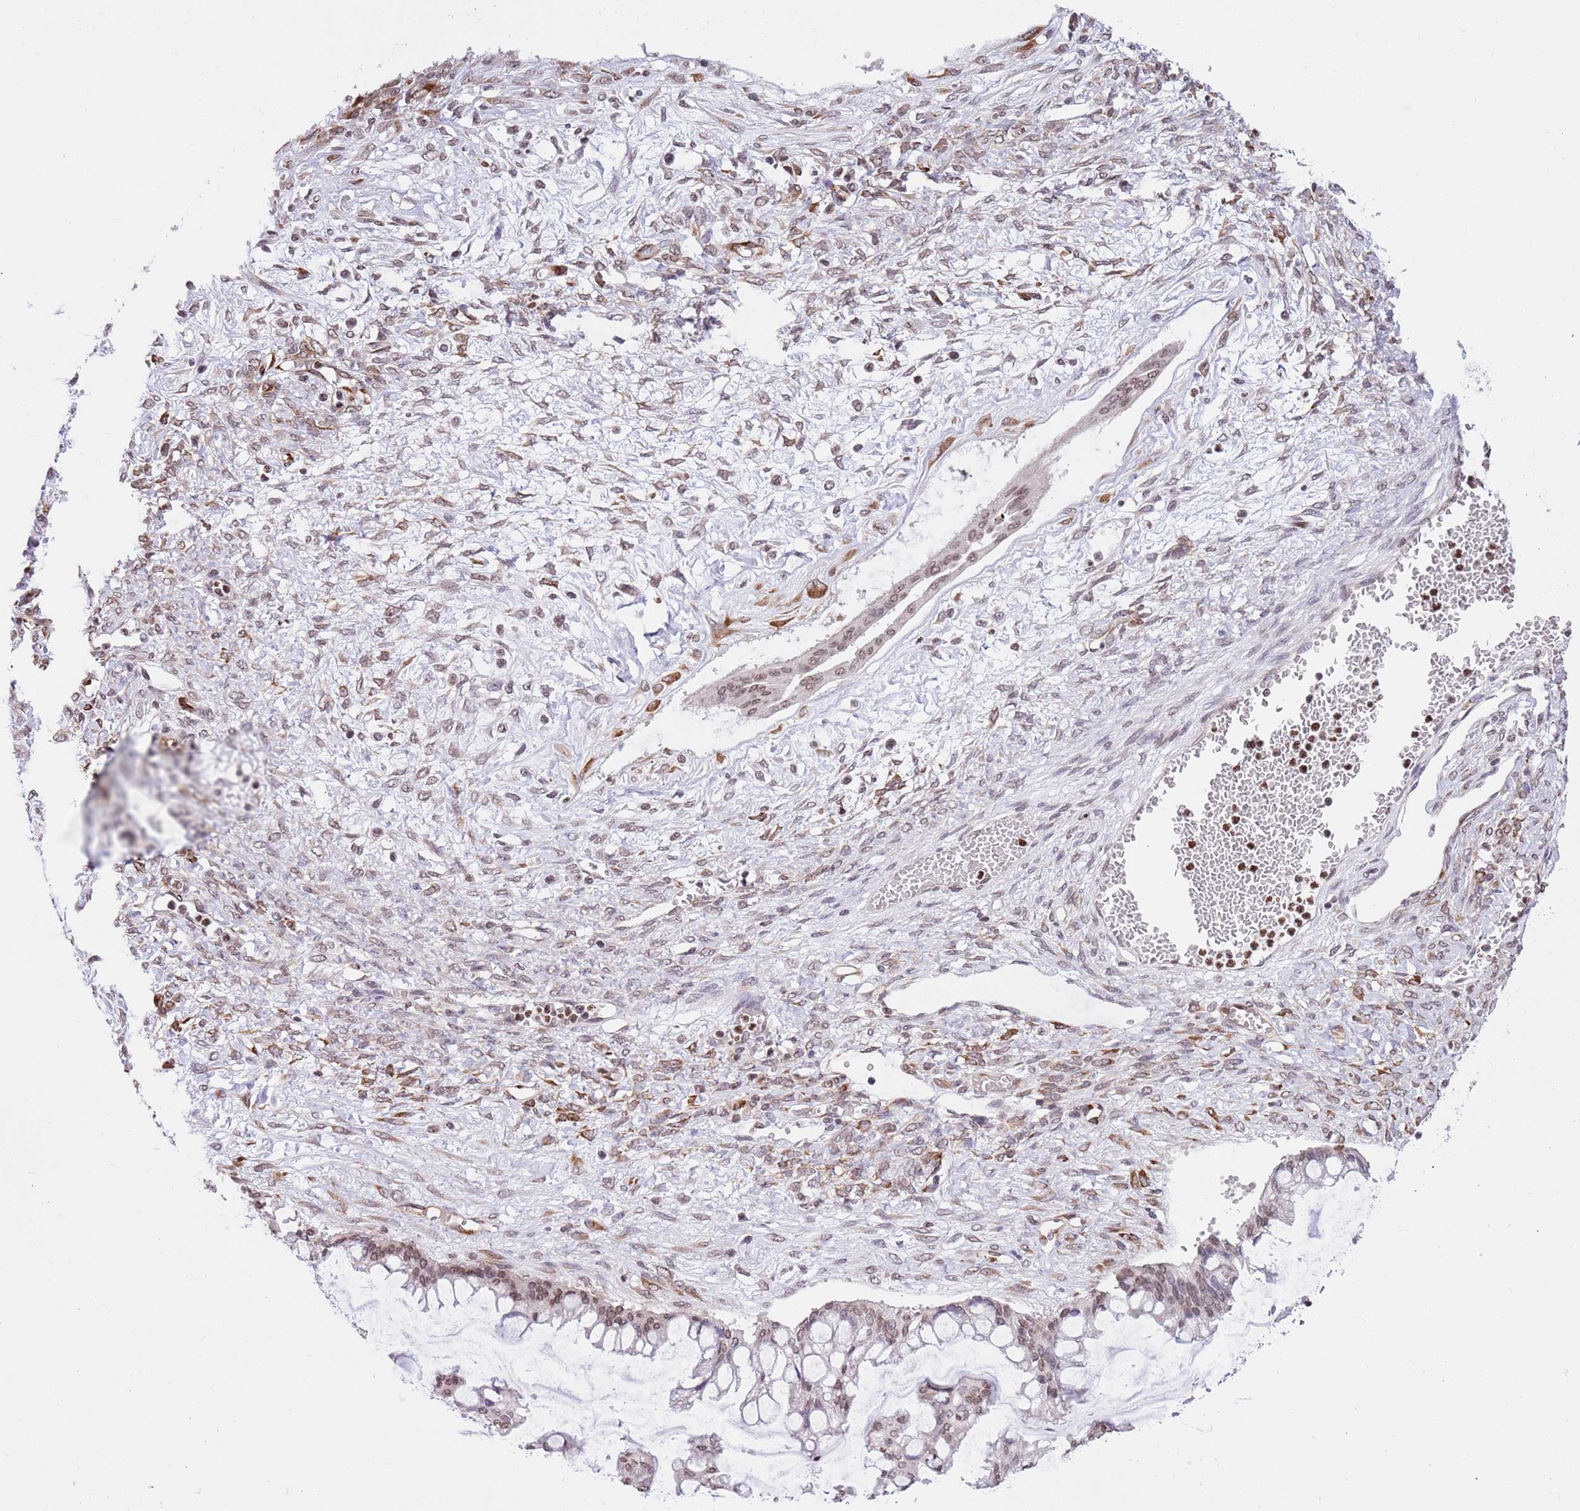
{"staining": {"intensity": "moderate", "quantity": ">75%", "location": "nuclear"}, "tissue": "ovarian cancer", "cell_type": "Tumor cells", "image_type": "cancer", "snomed": [{"axis": "morphology", "description": "Cystadenocarcinoma, mucinous, NOS"}, {"axis": "topography", "description": "Ovary"}], "caption": "Immunohistochemistry (IHC) image of neoplastic tissue: human mucinous cystadenocarcinoma (ovarian) stained using immunohistochemistry (IHC) exhibits medium levels of moderate protein expression localized specifically in the nuclear of tumor cells, appearing as a nuclear brown color.", "gene": "NRIP1", "patient": {"sex": "female", "age": 73}}